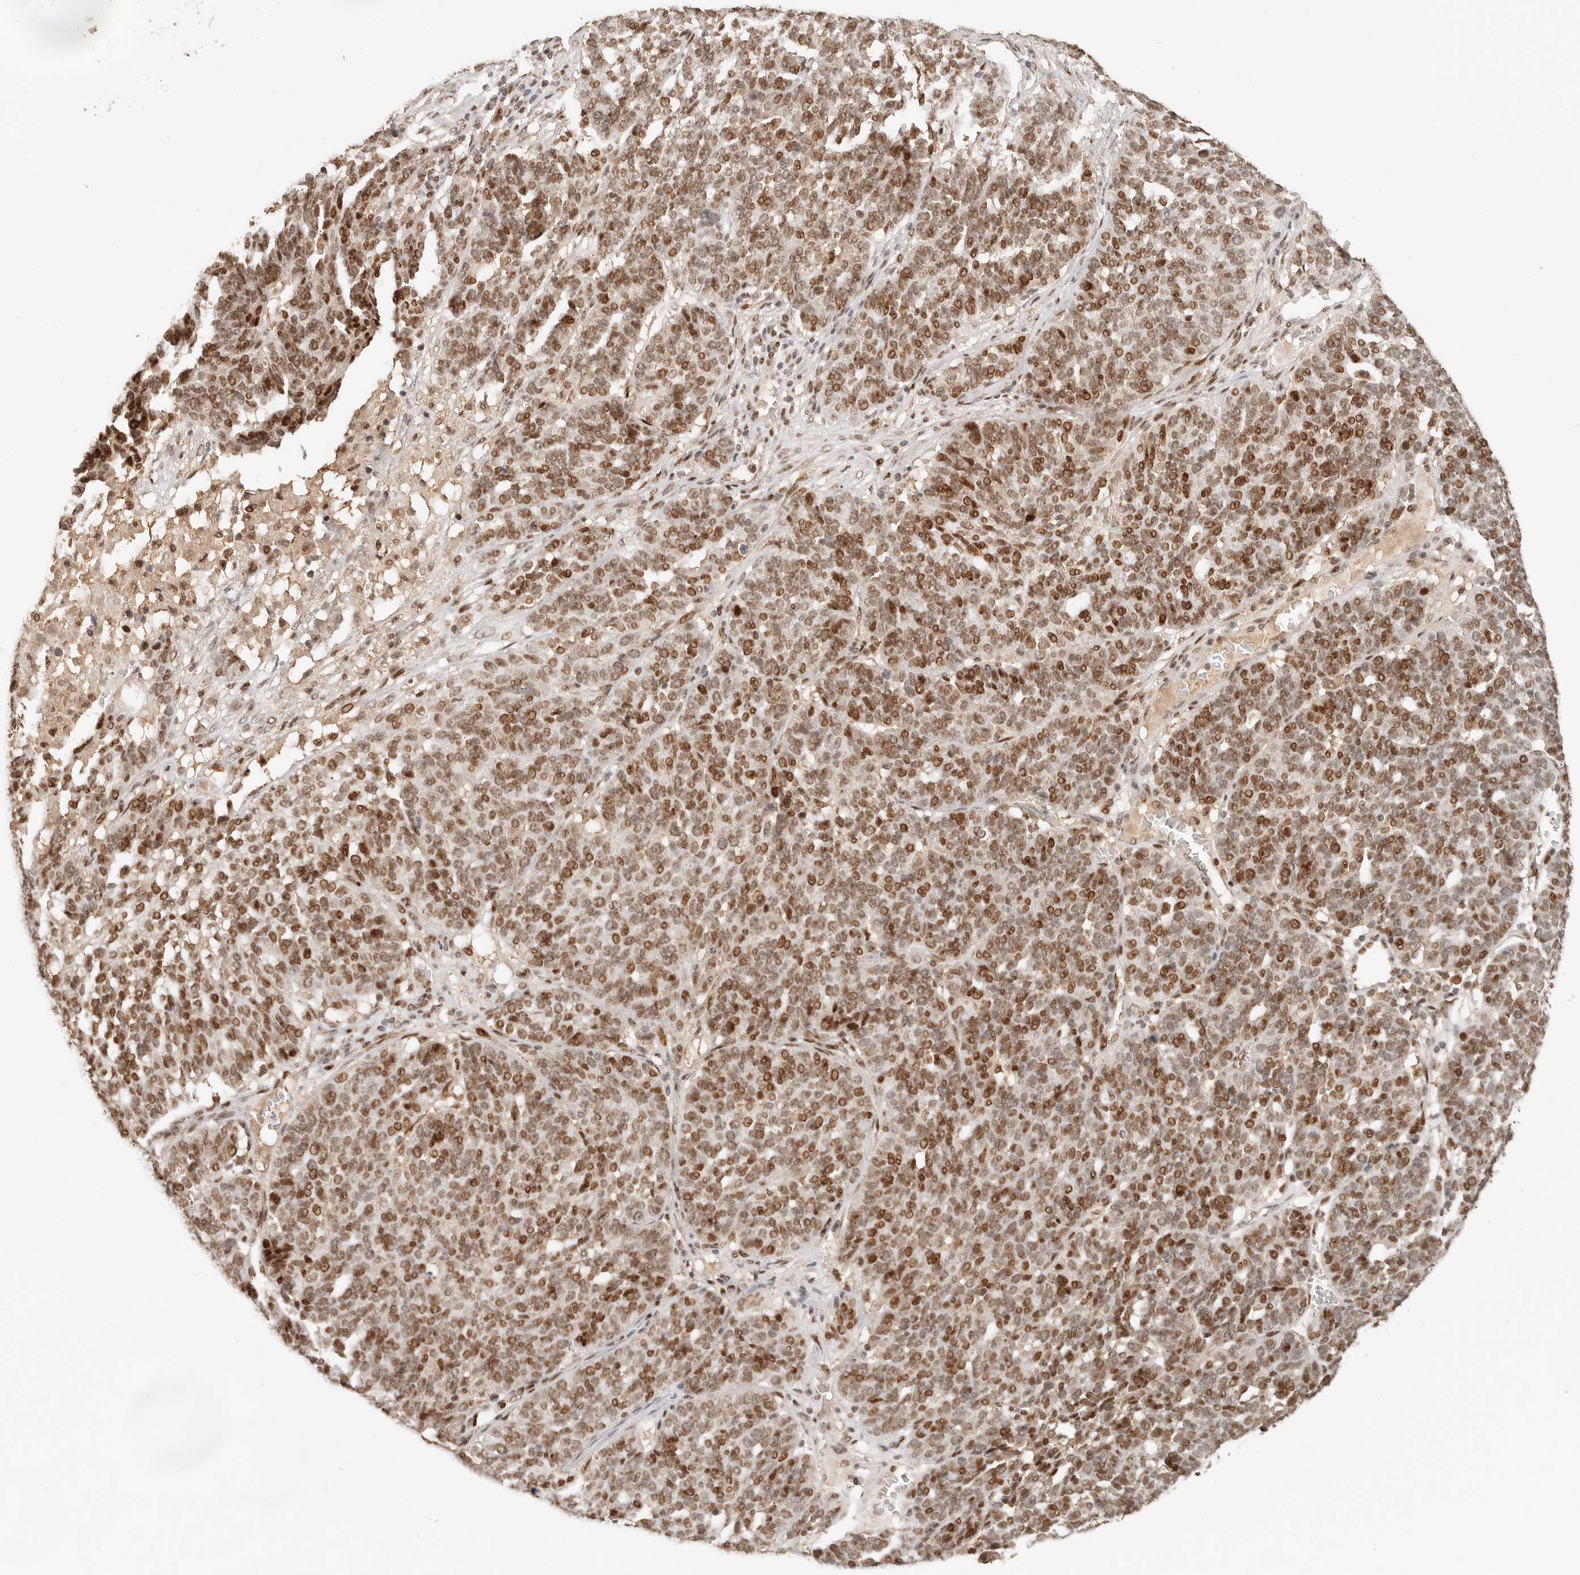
{"staining": {"intensity": "moderate", "quantity": ">75%", "location": "nuclear"}, "tissue": "ovarian cancer", "cell_type": "Tumor cells", "image_type": "cancer", "snomed": [{"axis": "morphology", "description": "Cystadenocarcinoma, serous, NOS"}, {"axis": "topography", "description": "Ovary"}], "caption": "Immunohistochemical staining of human ovarian serous cystadenocarcinoma exhibits medium levels of moderate nuclear expression in about >75% of tumor cells.", "gene": "NPAS2", "patient": {"sex": "female", "age": 59}}